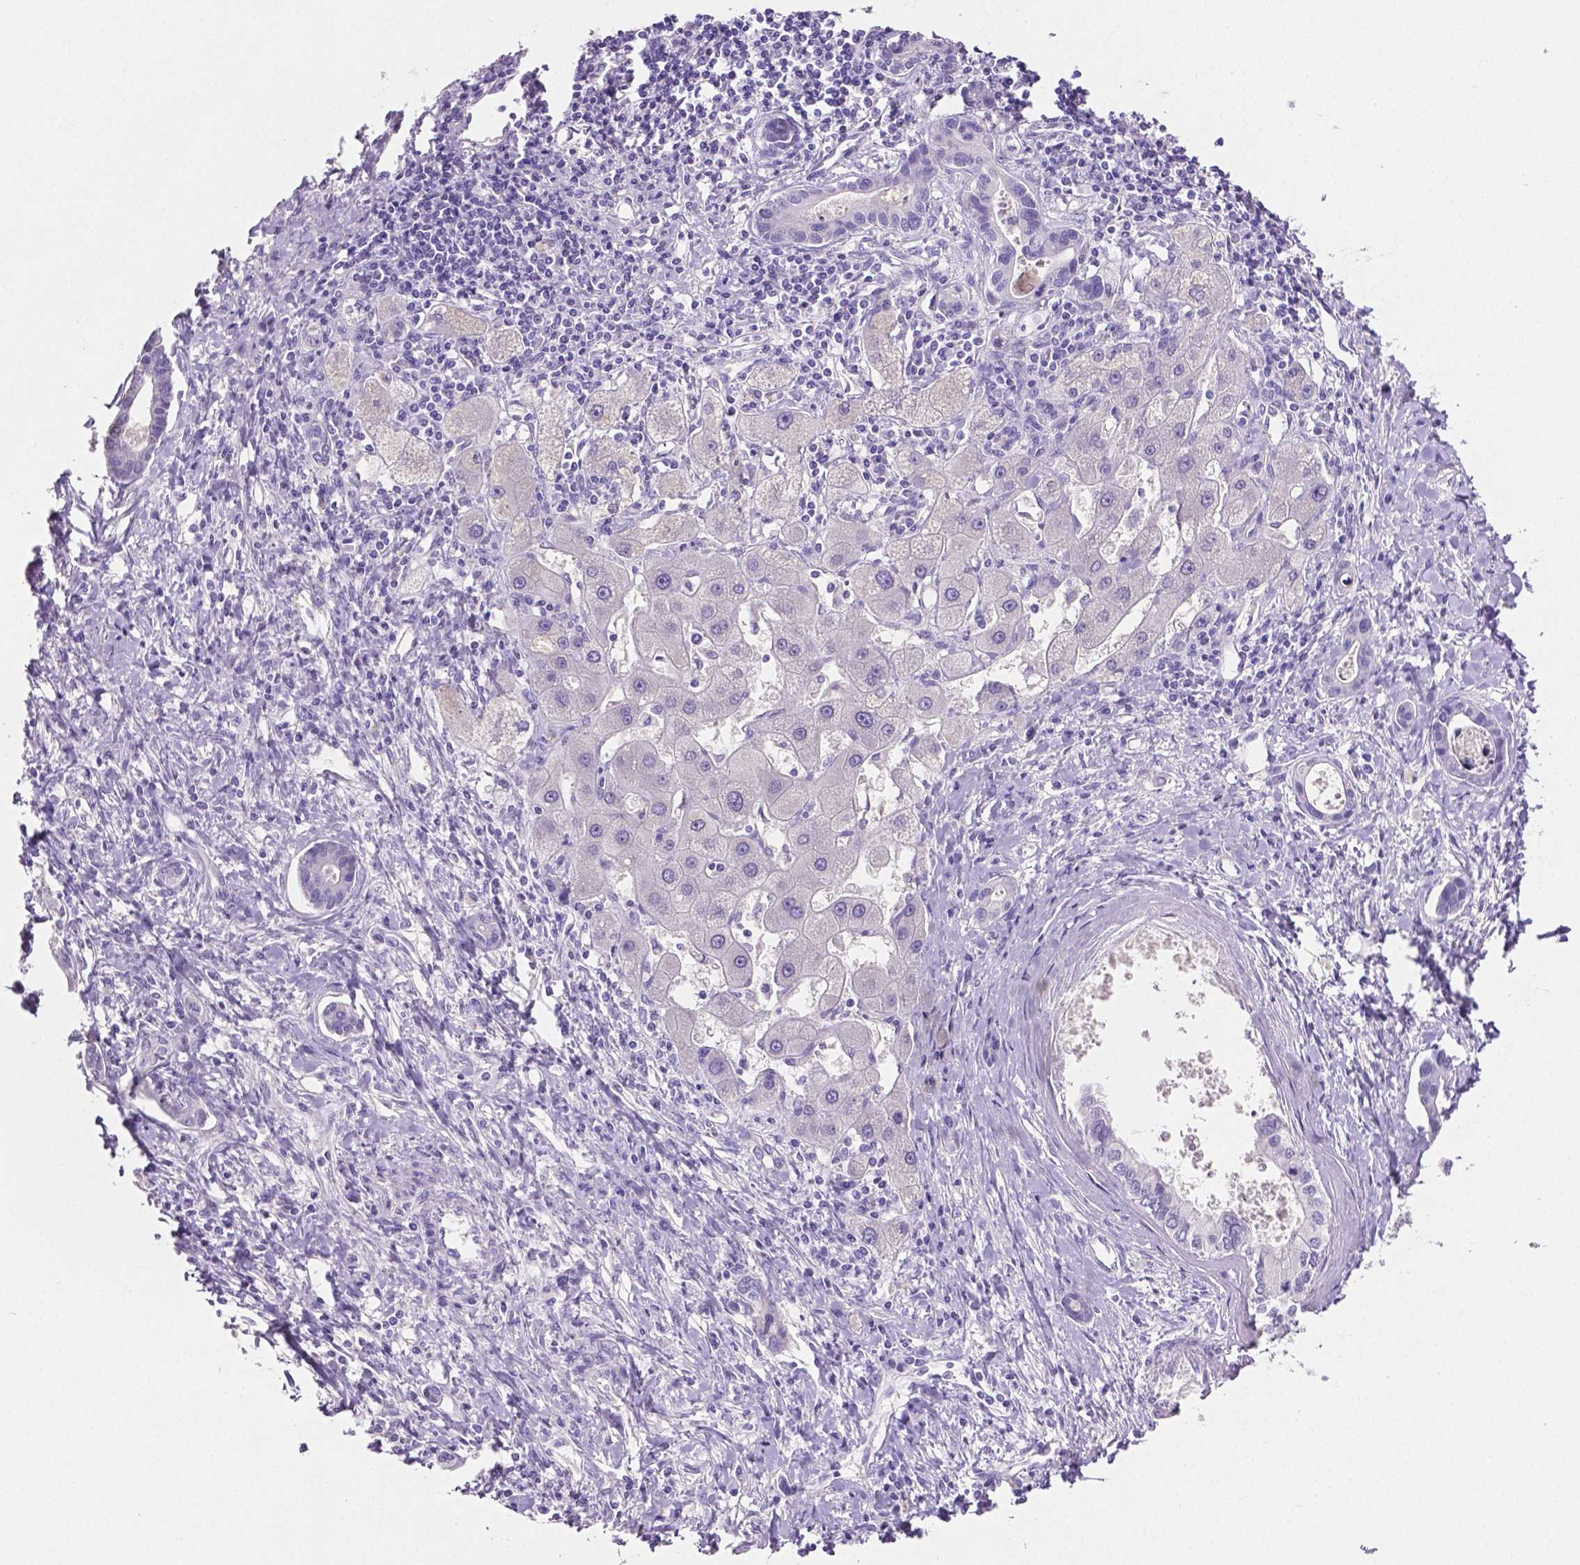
{"staining": {"intensity": "negative", "quantity": "none", "location": "none"}, "tissue": "liver cancer", "cell_type": "Tumor cells", "image_type": "cancer", "snomed": [{"axis": "morphology", "description": "Cholangiocarcinoma"}, {"axis": "topography", "description": "Liver"}], "caption": "Liver cholangiocarcinoma was stained to show a protein in brown. There is no significant staining in tumor cells.", "gene": "SLC22A2", "patient": {"sex": "male", "age": 66}}